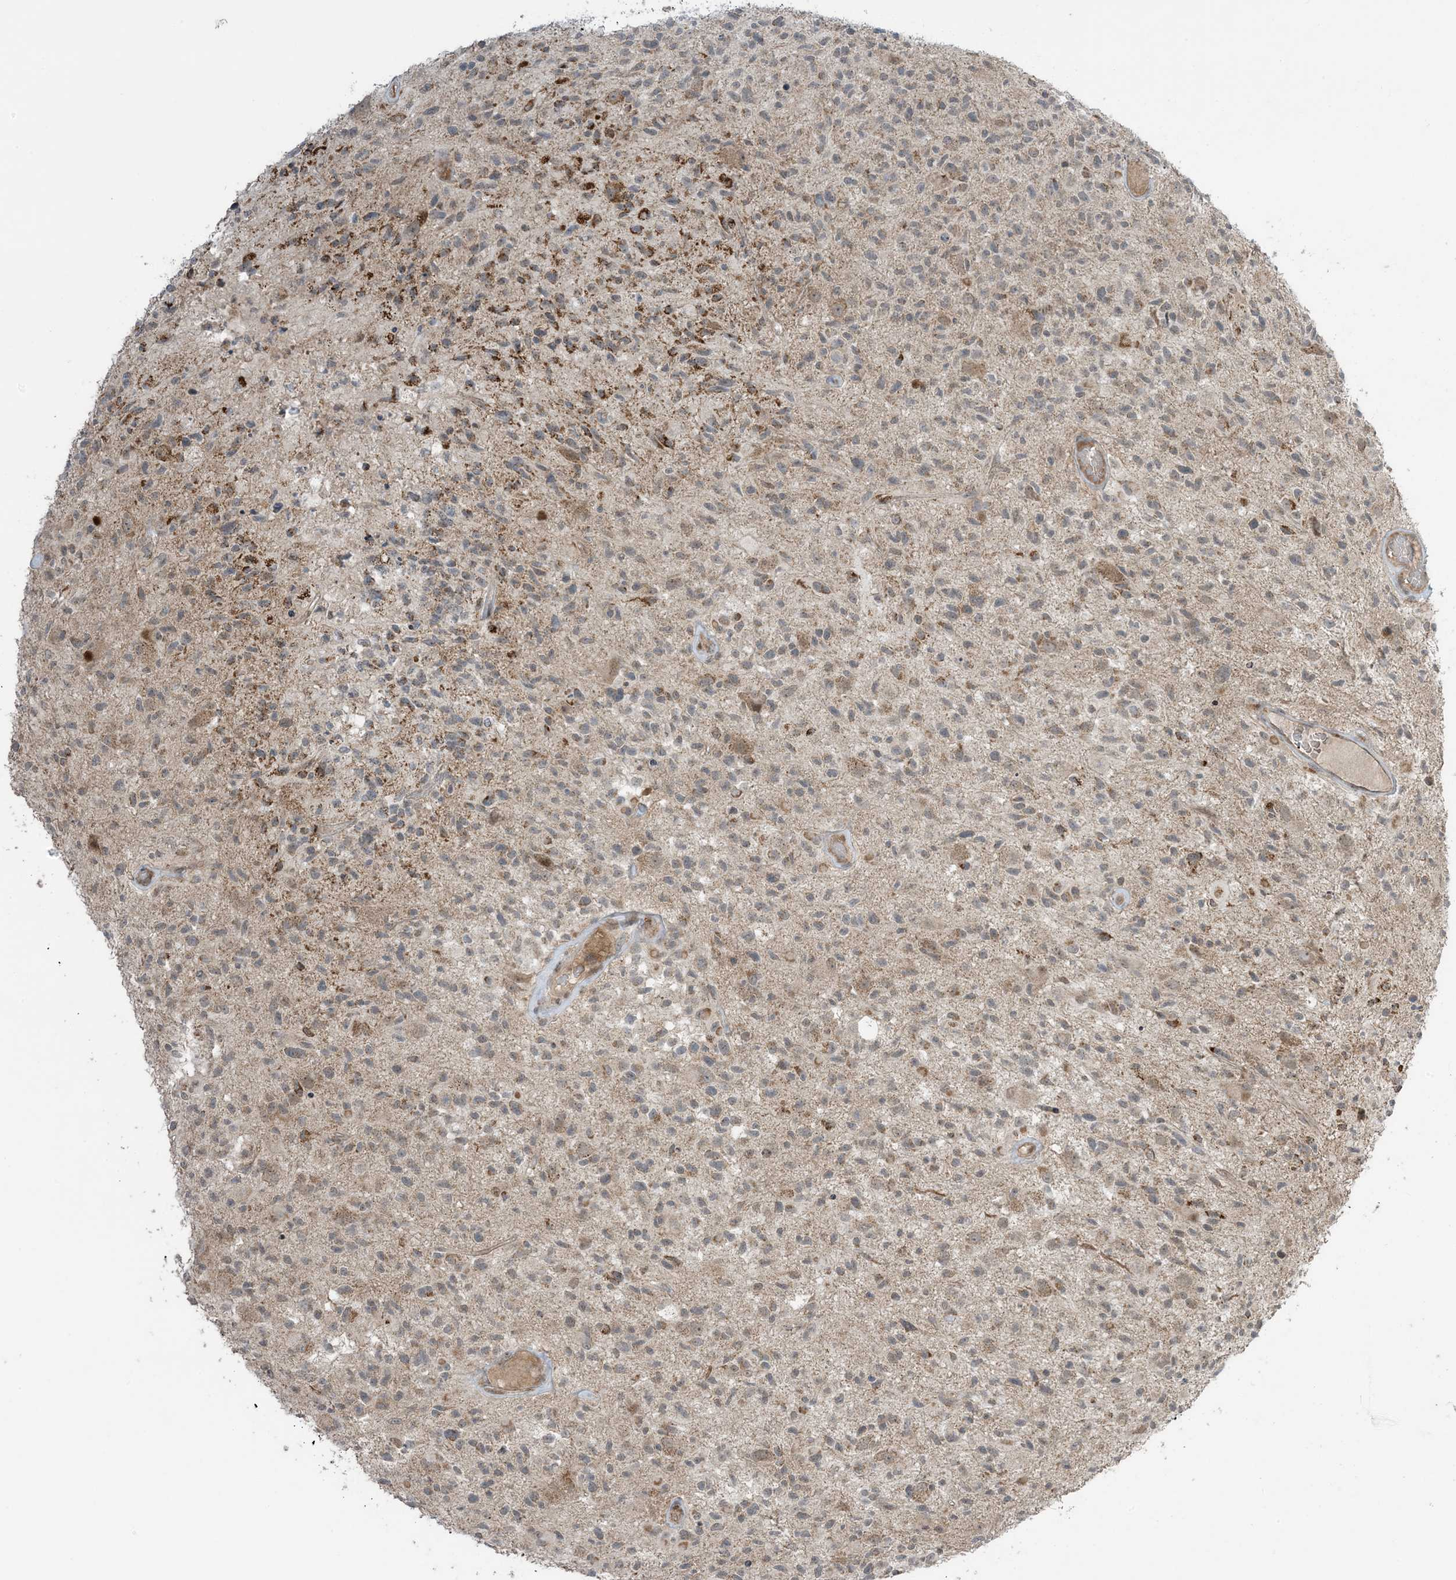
{"staining": {"intensity": "strong", "quantity": "<25%", "location": "cytoplasmic/membranous"}, "tissue": "glioma", "cell_type": "Tumor cells", "image_type": "cancer", "snomed": [{"axis": "morphology", "description": "Glioma, malignant, High grade"}, {"axis": "morphology", "description": "Glioblastoma, NOS"}, {"axis": "topography", "description": "Brain"}], "caption": "Glioblastoma tissue shows strong cytoplasmic/membranous expression in about <25% of tumor cells, visualized by immunohistochemistry. (Brightfield microscopy of DAB IHC at high magnification).", "gene": "PHLDB2", "patient": {"sex": "male", "age": 60}}